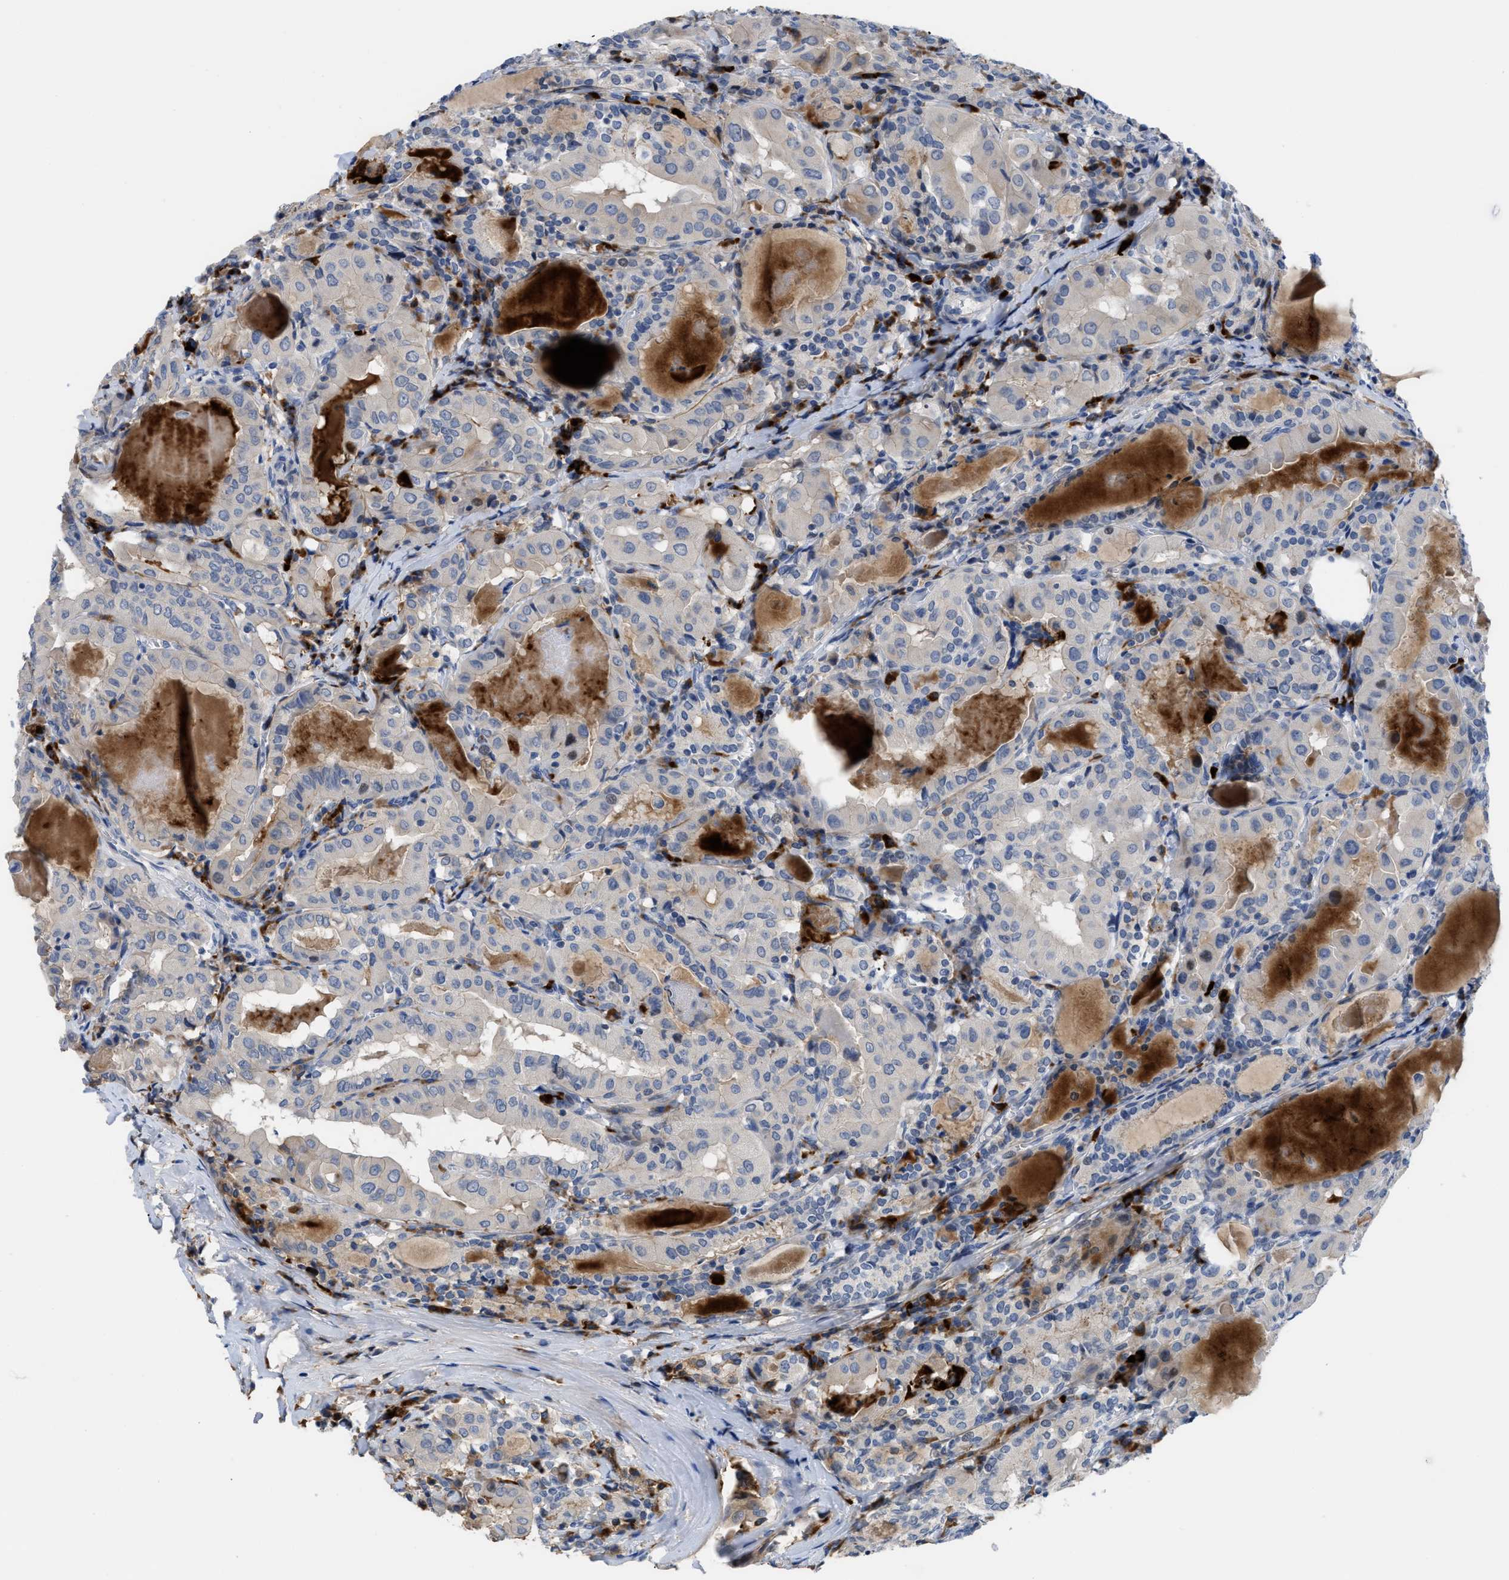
{"staining": {"intensity": "negative", "quantity": "none", "location": "none"}, "tissue": "thyroid cancer", "cell_type": "Tumor cells", "image_type": "cancer", "snomed": [{"axis": "morphology", "description": "Papillary adenocarcinoma, NOS"}, {"axis": "topography", "description": "Thyroid gland"}], "caption": "Thyroid papillary adenocarcinoma stained for a protein using immunohistochemistry shows no positivity tumor cells.", "gene": "OR9K2", "patient": {"sex": "female", "age": 42}}